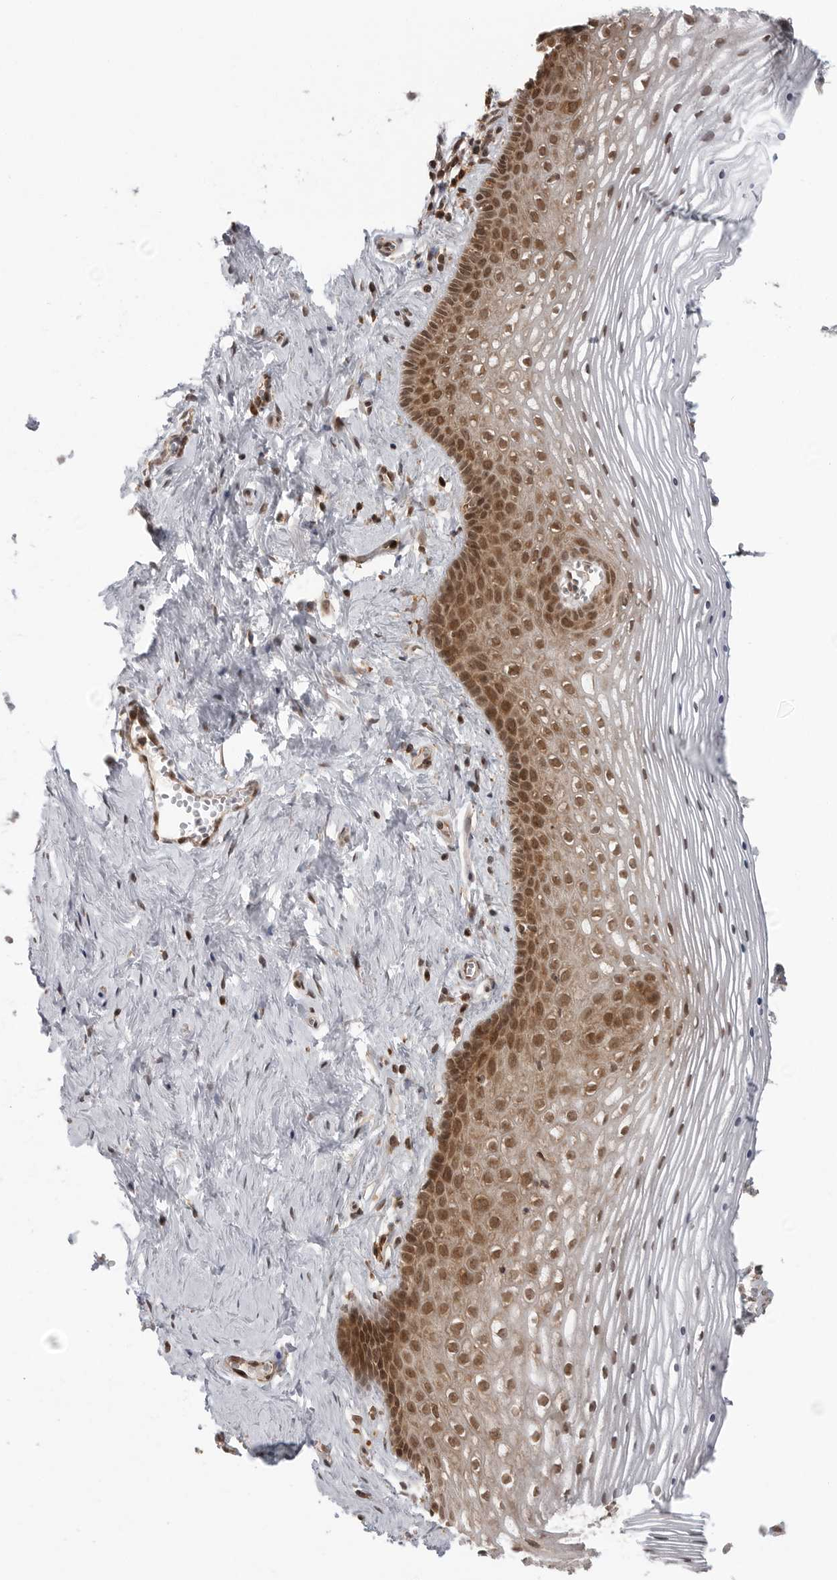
{"staining": {"intensity": "moderate", "quantity": ">75%", "location": "nuclear"}, "tissue": "vagina", "cell_type": "Squamous epithelial cells", "image_type": "normal", "snomed": [{"axis": "morphology", "description": "Normal tissue, NOS"}, {"axis": "topography", "description": "Vagina"}], "caption": "Squamous epithelial cells reveal medium levels of moderate nuclear staining in about >75% of cells in benign vagina.", "gene": "SZRD1", "patient": {"sex": "female", "age": 32}}